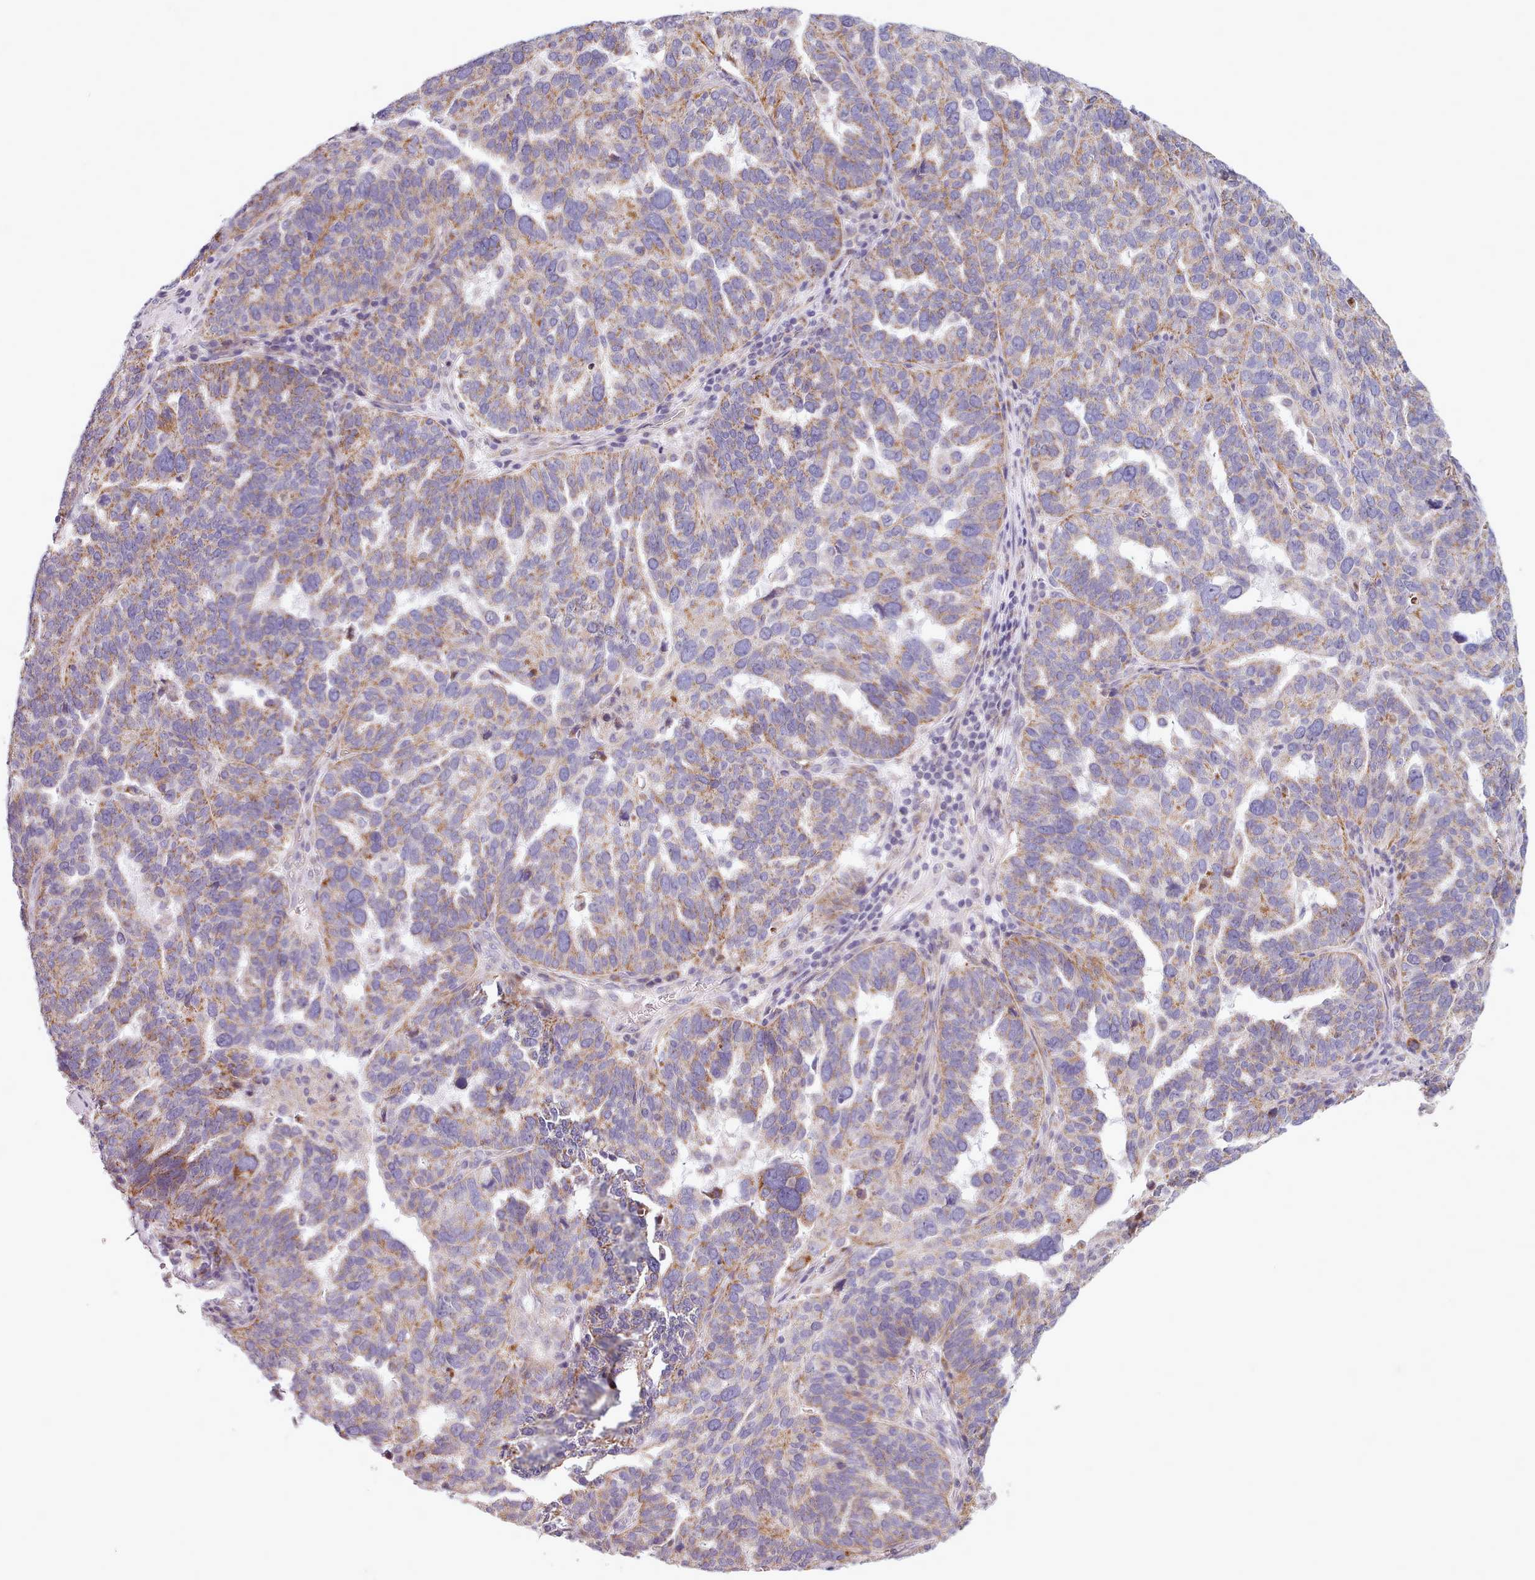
{"staining": {"intensity": "moderate", "quantity": ">75%", "location": "cytoplasmic/membranous"}, "tissue": "ovarian cancer", "cell_type": "Tumor cells", "image_type": "cancer", "snomed": [{"axis": "morphology", "description": "Cystadenocarcinoma, serous, NOS"}, {"axis": "topography", "description": "Ovary"}], "caption": "A micrograph of human serous cystadenocarcinoma (ovarian) stained for a protein demonstrates moderate cytoplasmic/membranous brown staining in tumor cells.", "gene": "AVL9", "patient": {"sex": "female", "age": 59}}